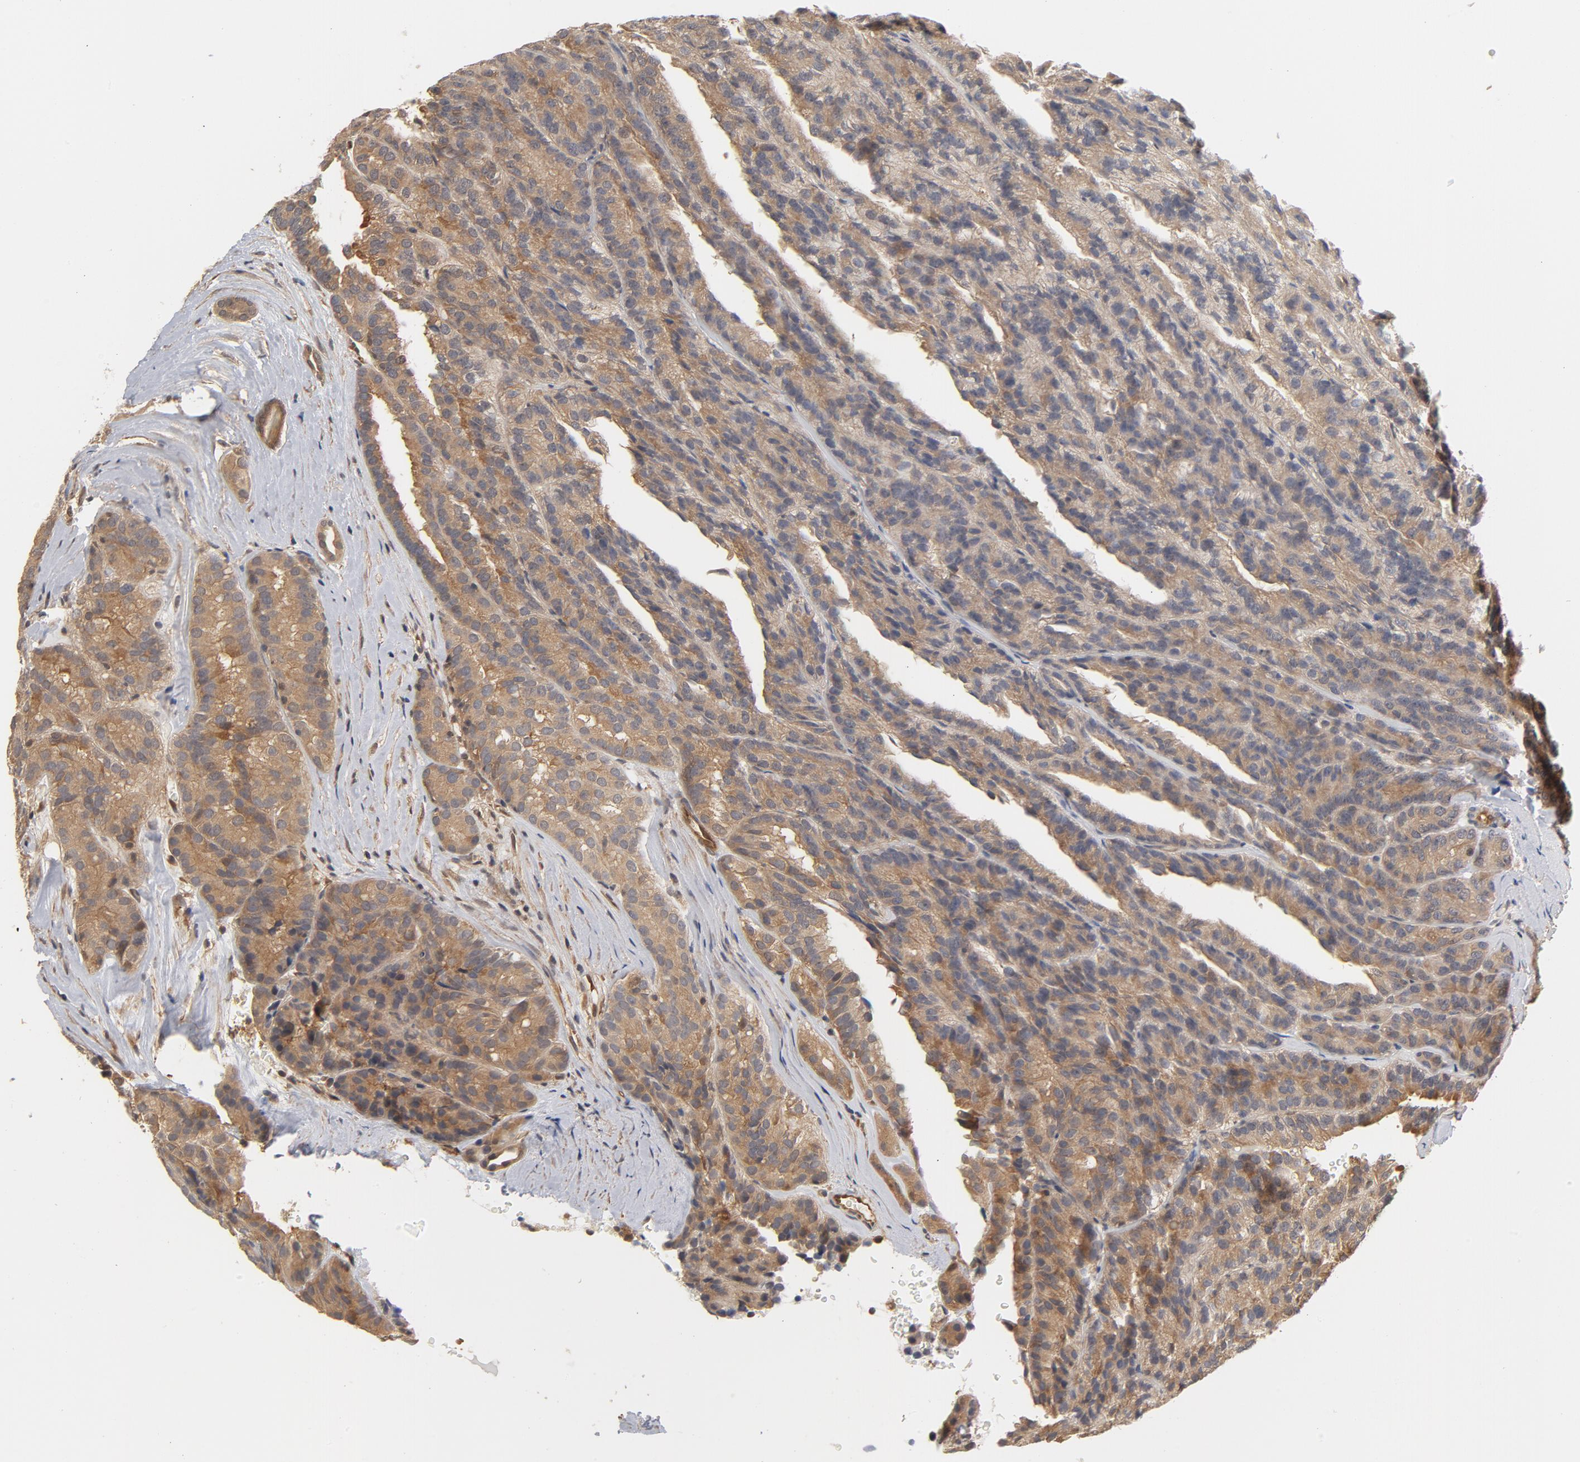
{"staining": {"intensity": "moderate", "quantity": "25%-75%", "location": "cytoplasmic/membranous"}, "tissue": "renal cancer", "cell_type": "Tumor cells", "image_type": "cancer", "snomed": [{"axis": "morphology", "description": "Adenocarcinoma, NOS"}, {"axis": "topography", "description": "Kidney"}], "caption": "A micrograph of renal cancer (adenocarcinoma) stained for a protein shows moderate cytoplasmic/membranous brown staining in tumor cells. (DAB IHC, brown staining for protein, blue staining for nuclei).", "gene": "CDC37", "patient": {"sex": "male", "age": 46}}